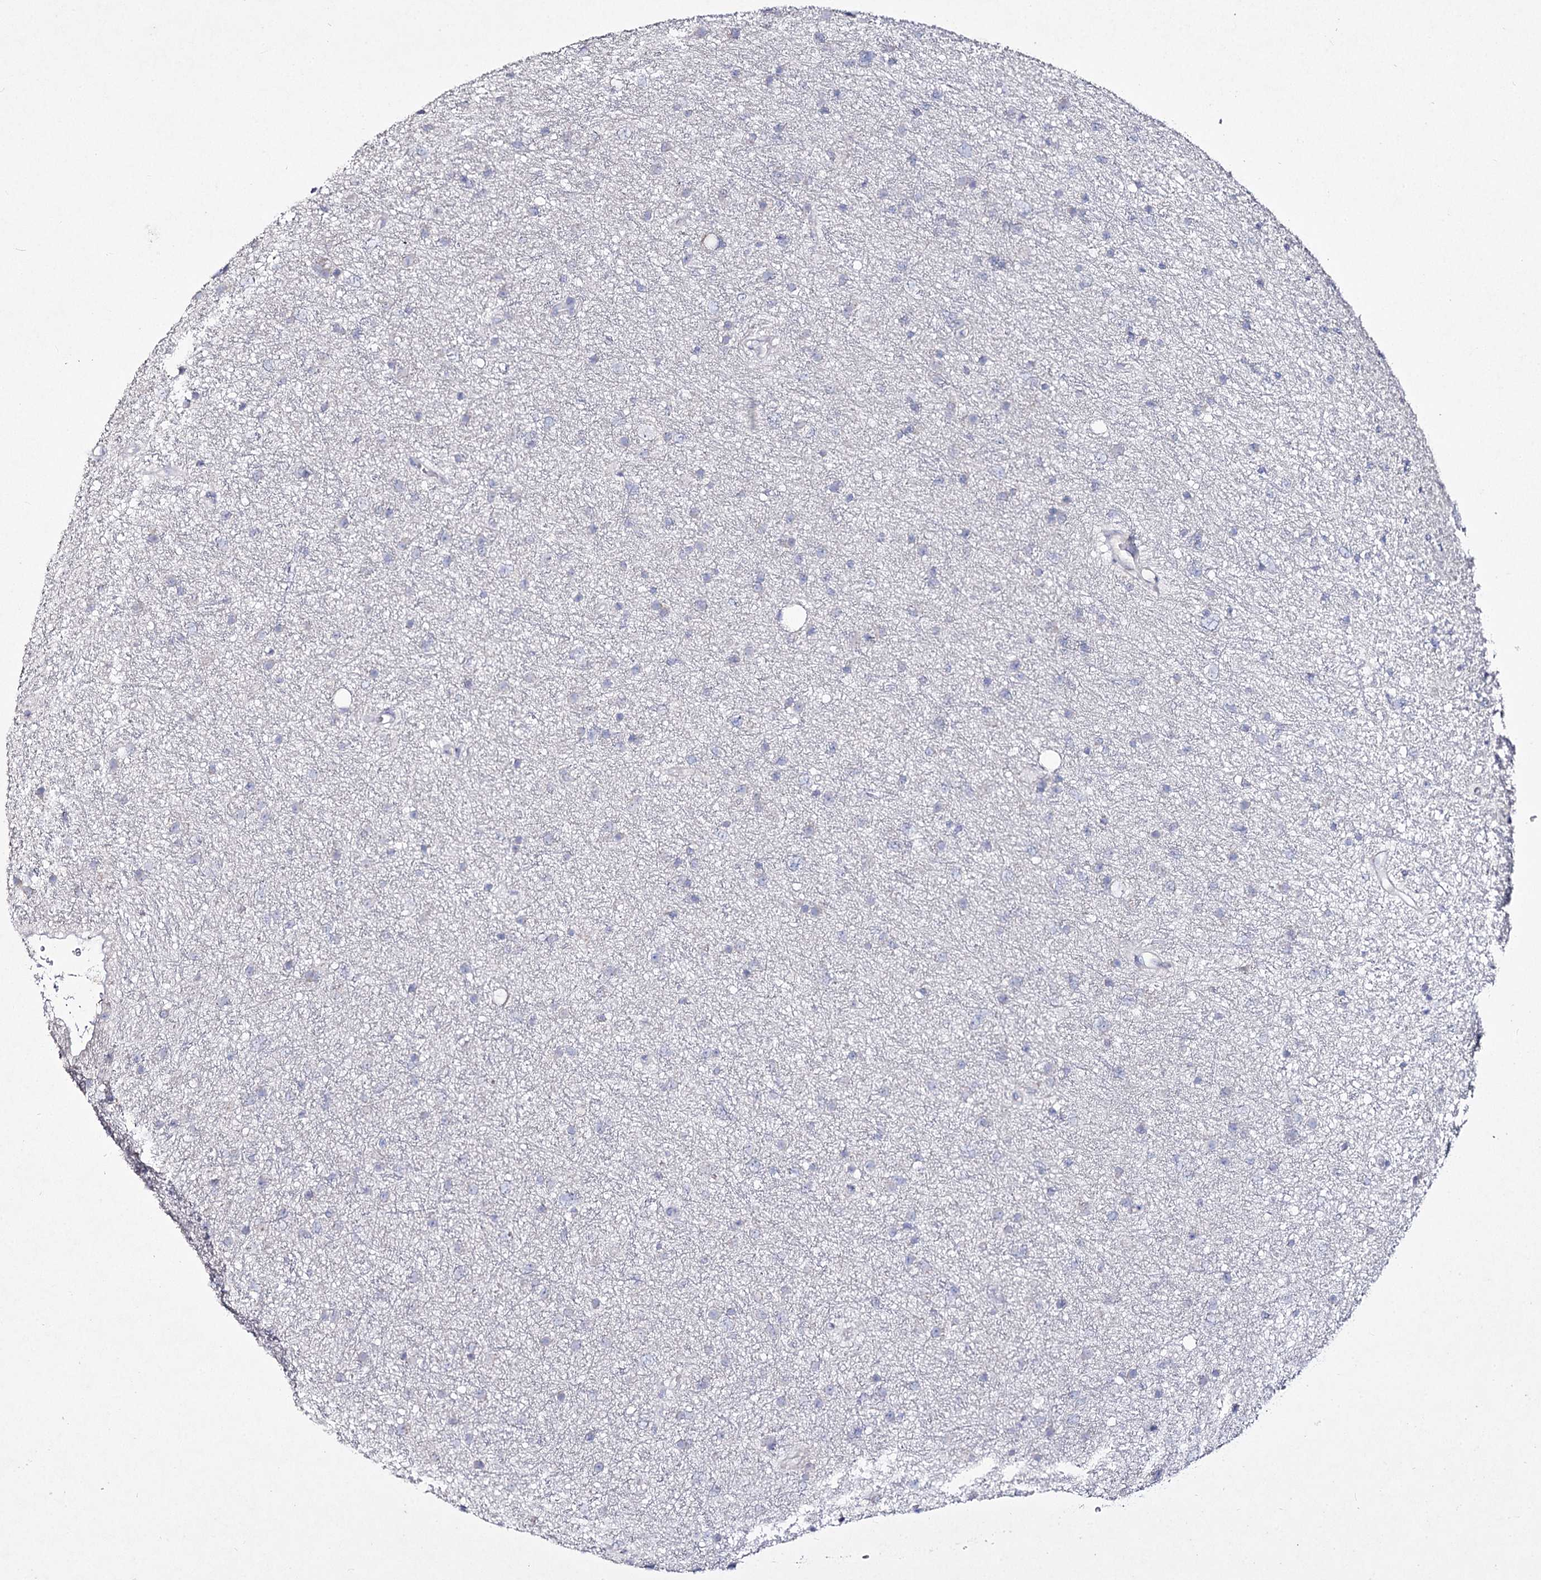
{"staining": {"intensity": "negative", "quantity": "none", "location": "none"}, "tissue": "glioma", "cell_type": "Tumor cells", "image_type": "cancer", "snomed": [{"axis": "morphology", "description": "Glioma, malignant, Low grade"}, {"axis": "topography", "description": "Cerebral cortex"}], "caption": "Immunohistochemistry image of human glioma stained for a protein (brown), which displays no expression in tumor cells.", "gene": "NIPAL4", "patient": {"sex": "female", "age": 39}}